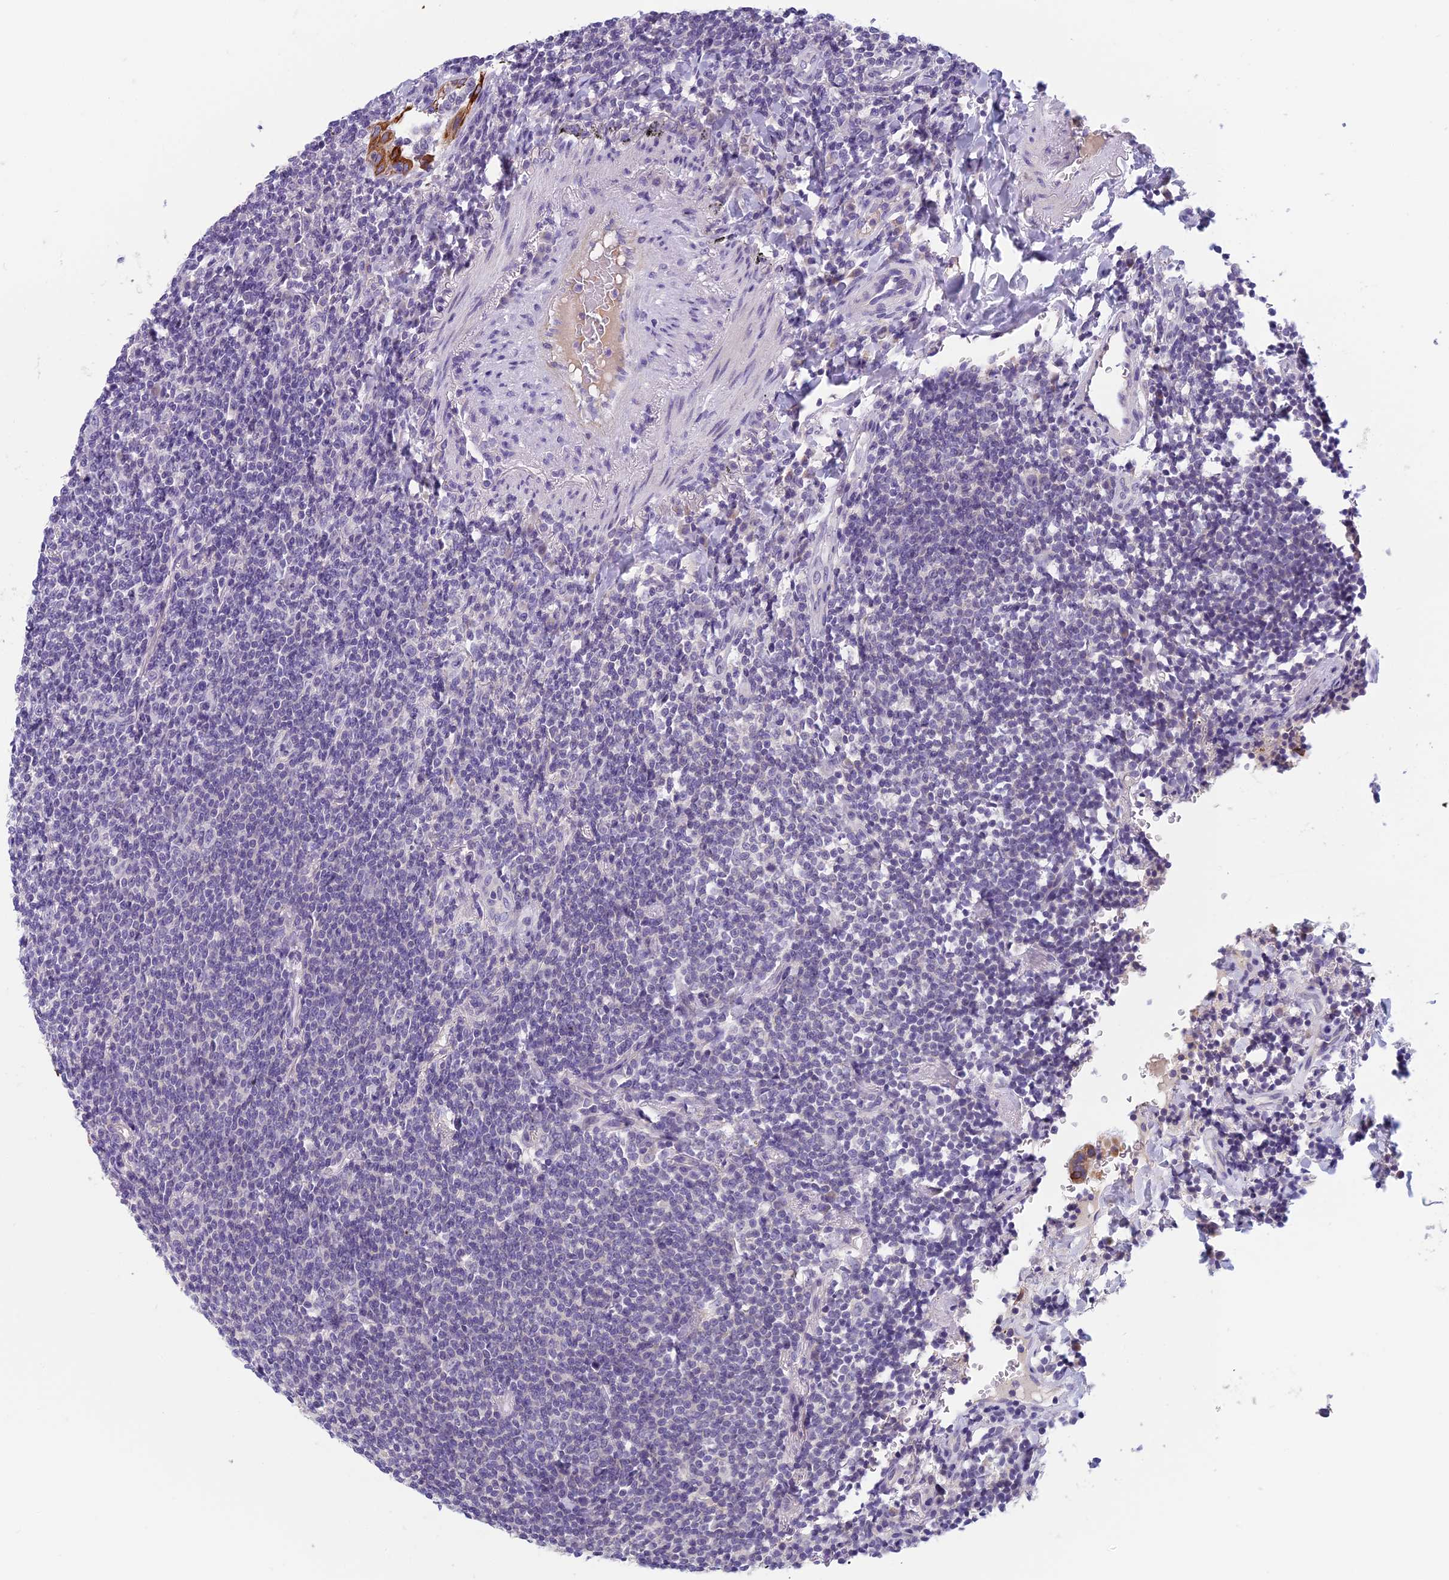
{"staining": {"intensity": "negative", "quantity": "none", "location": "none"}, "tissue": "lymphoma", "cell_type": "Tumor cells", "image_type": "cancer", "snomed": [{"axis": "morphology", "description": "Malignant lymphoma, non-Hodgkin's type, Low grade"}, {"axis": "topography", "description": "Lung"}], "caption": "Immunohistochemical staining of human malignant lymphoma, non-Hodgkin's type (low-grade) demonstrates no significant staining in tumor cells. (IHC, brightfield microscopy, high magnification).", "gene": "RBM41", "patient": {"sex": "female", "age": 71}}